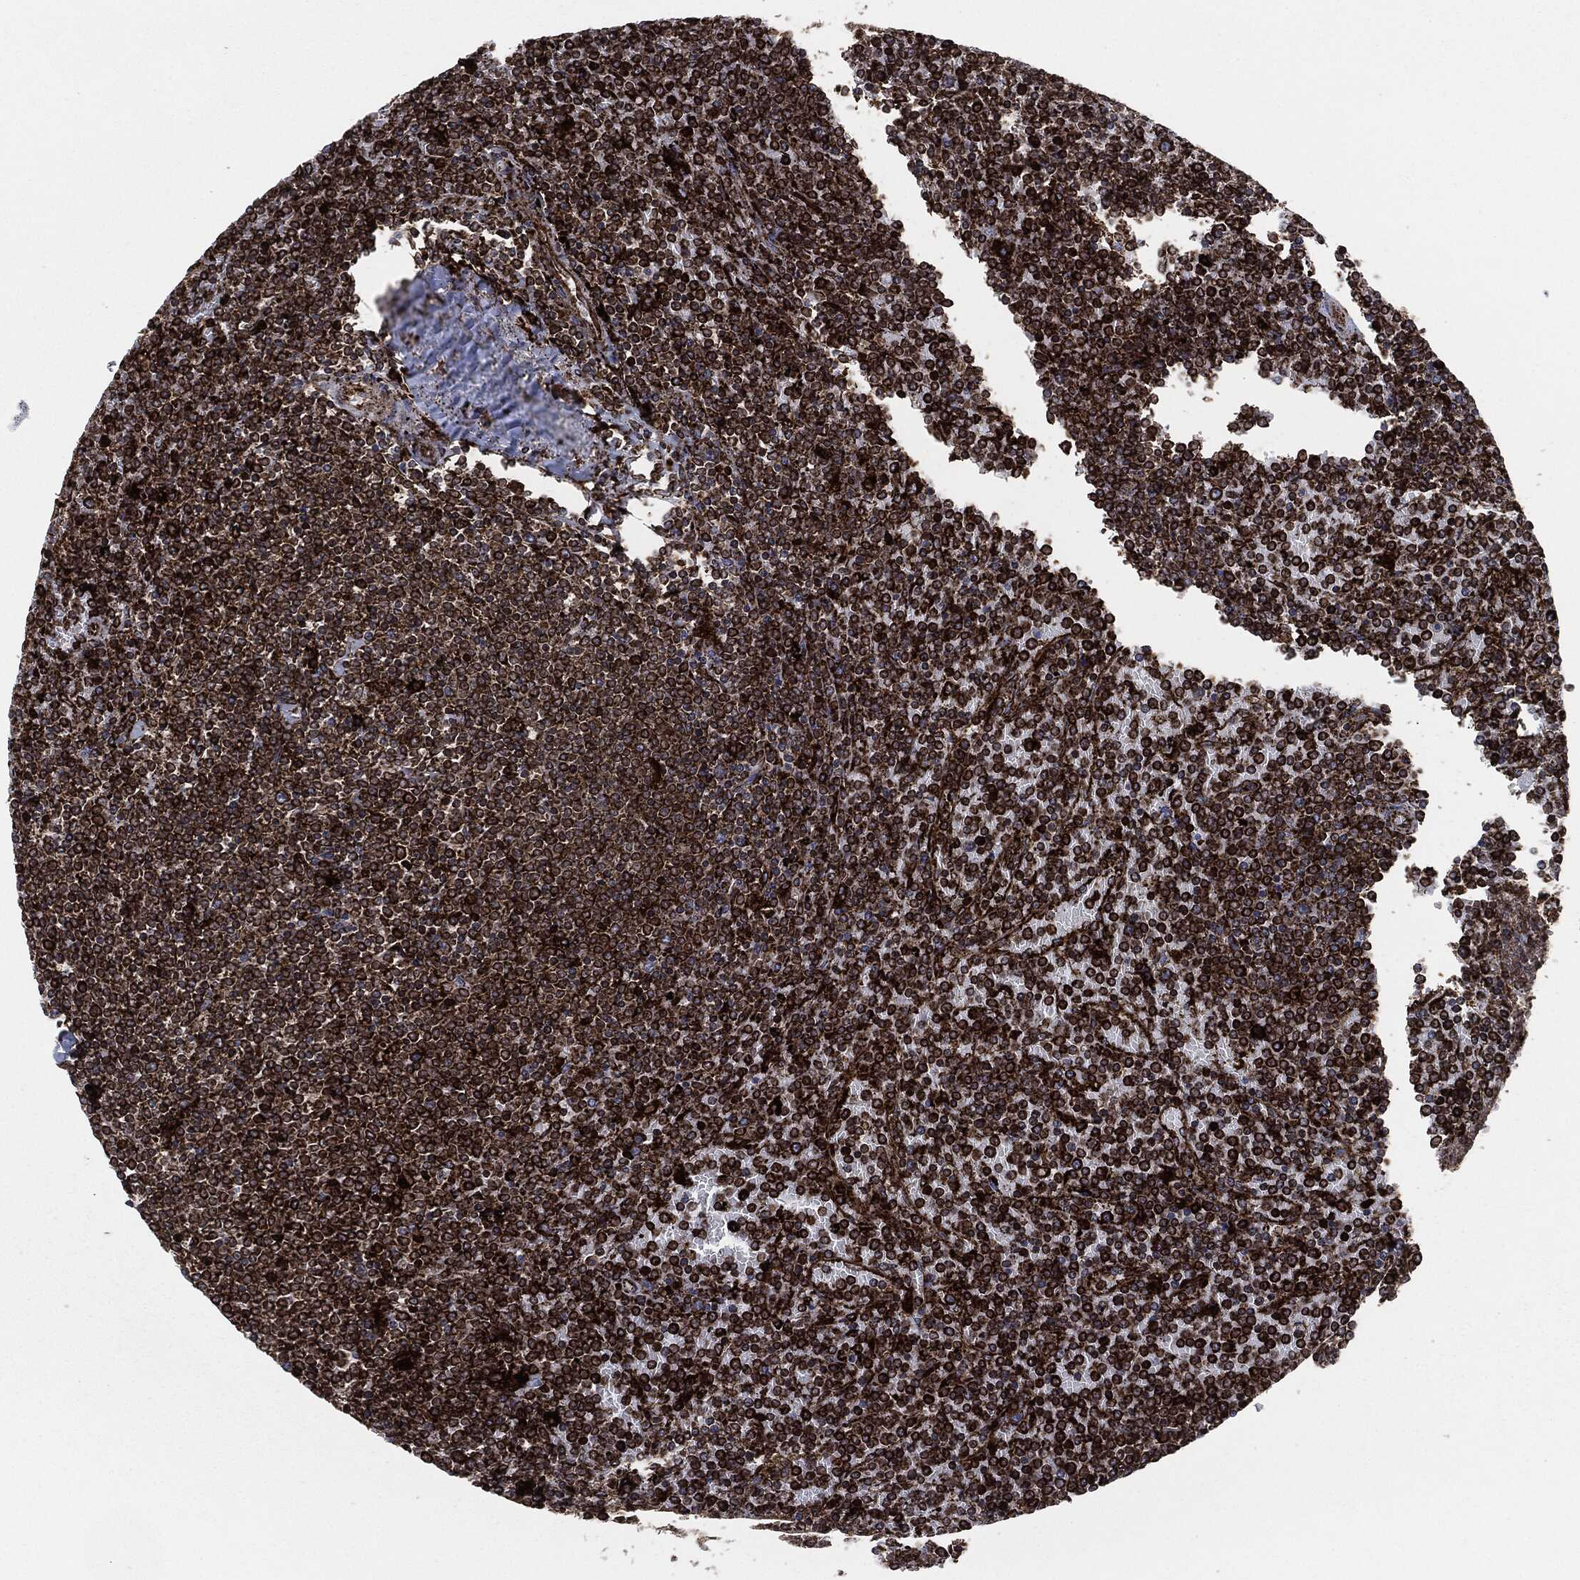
{"staining": {"intensity": "strong", "quantity": ">75%", "location": "cytoplasmic/membranous"}, "tissue": "lymphoma", "cell_type": "Tumor cells", "image_type": "cancer", "snomed": [{"axis": "morphology", "description": "Malignant lymphoma, non-Hodgkin's type, Low grade"}, {"axis": "topography", "description": "Spleen"}], "caption": "A high amount of strong cytoplasmic/membranous expression is seen in about >75% of tumor cells in malignant lymphoma, non-Hodgkin's type (low-grade) tissue. (Stains: DAB in brown, nuclei in blue, Microscopy: brightfield microscopy at high magnification).", "gene": "CALR", "patient": {"sex": "female", "age": 77}}